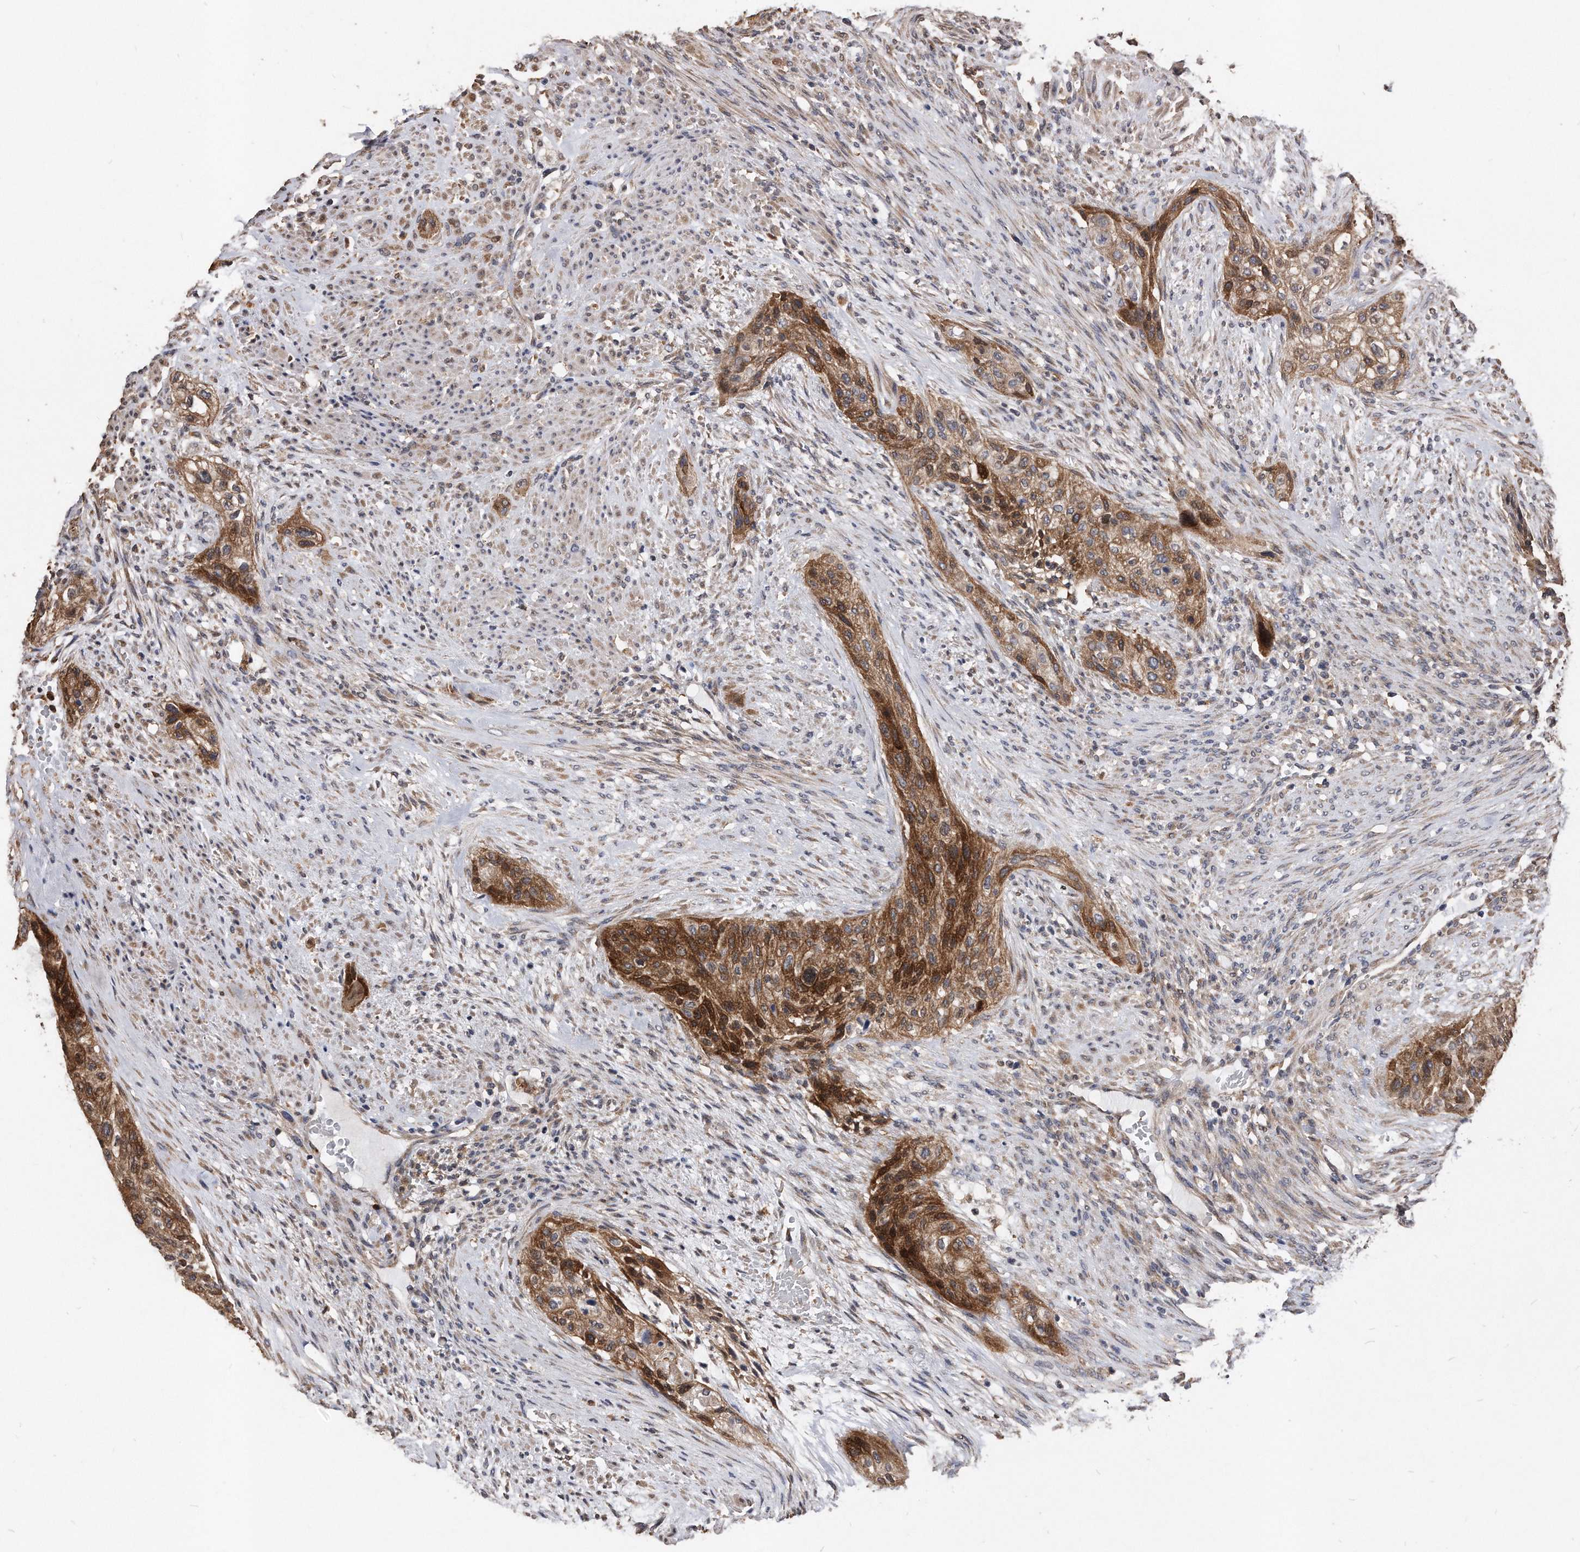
{"staining": {"intensity": "strong", "quantity": ">75%", "location": "cytoplasmic/membranous"}, "tissue": "urothelial cancer", "cell_type": "Tumor cells", "image_type": "cancer", "snomed": [{"axis": "morphology", "description": "Urothelial carcinoma, High grade"}, {"axis": "topography", "description": "Urinary bladder"}], "caption": "Immunohistochemical staining of human urothelial cancer reveals high levels of strong cytoplasmic/membranous protein expression in approximately >75% of tumor cells.", "gene": "IL20RA", "patient": {"sex": "male", "age": 35}}